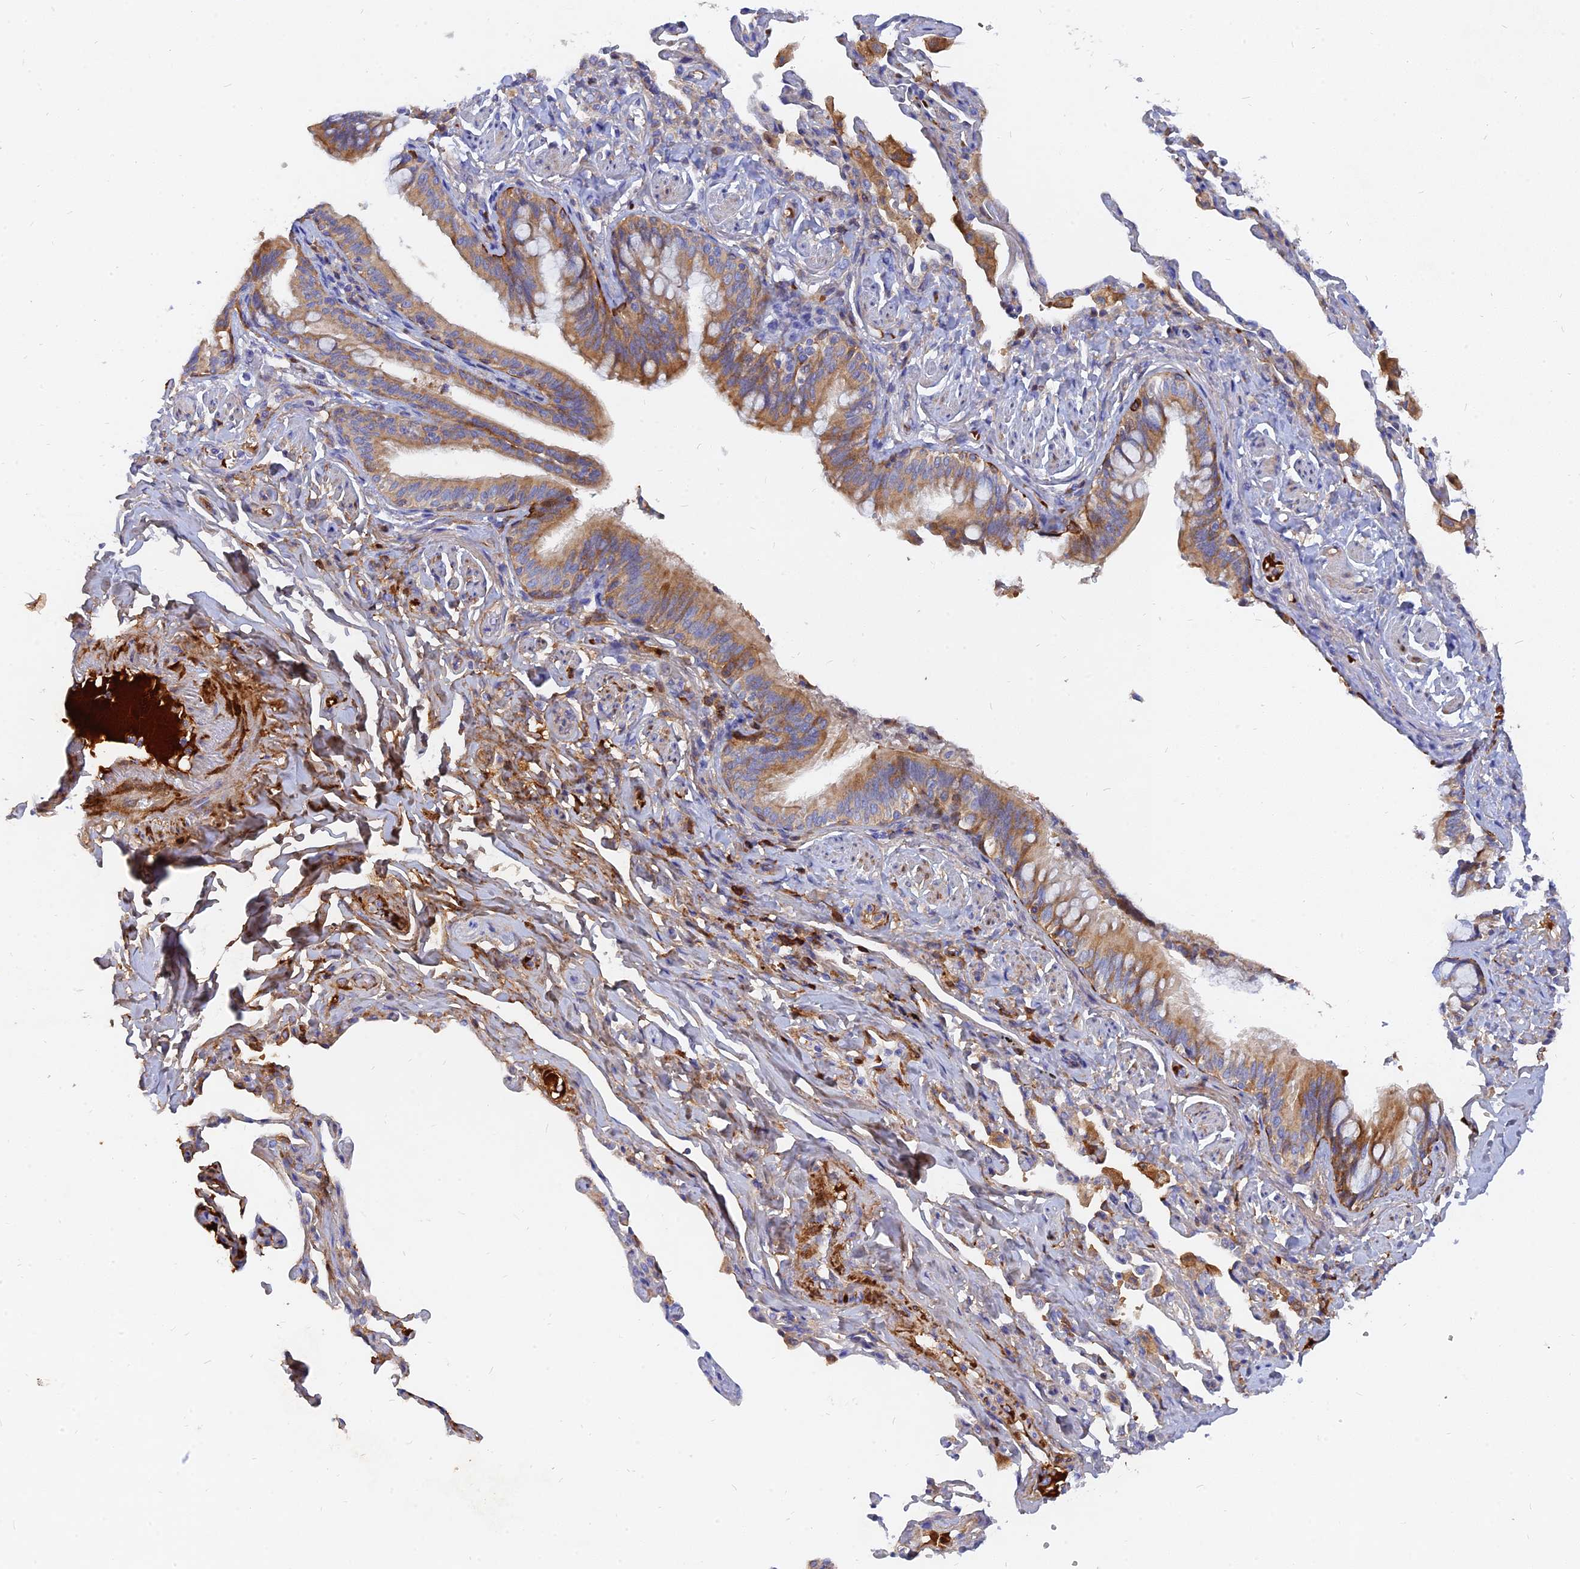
{"staining": {"intensity": "strong", "quantity": ">75%", "location": "cytoplasmic/membranous"}, "tissue": "bronchus", "cell_type": "Respiratory epithelial cells", "image_type": "normal", "snomed": [{"axis": "morphology", "description": "Normal tissue, NOS"}, {"axis": "morphology", "description": "Inflammation, NOS"}, {"axis": "topography", "description": "Bronchus"}, {"axis": "topography", "description": "Lung"}], "caption": "Immunohistochemistry image of normal human bronchus stained for a protein (brown), which exhibits high levels of strong cytoplasmic/membranous expression in approximately >75% of respiratory epithelial cells.", "gene": "MROH1", "patient": {"sex": "female", "age": 46}}